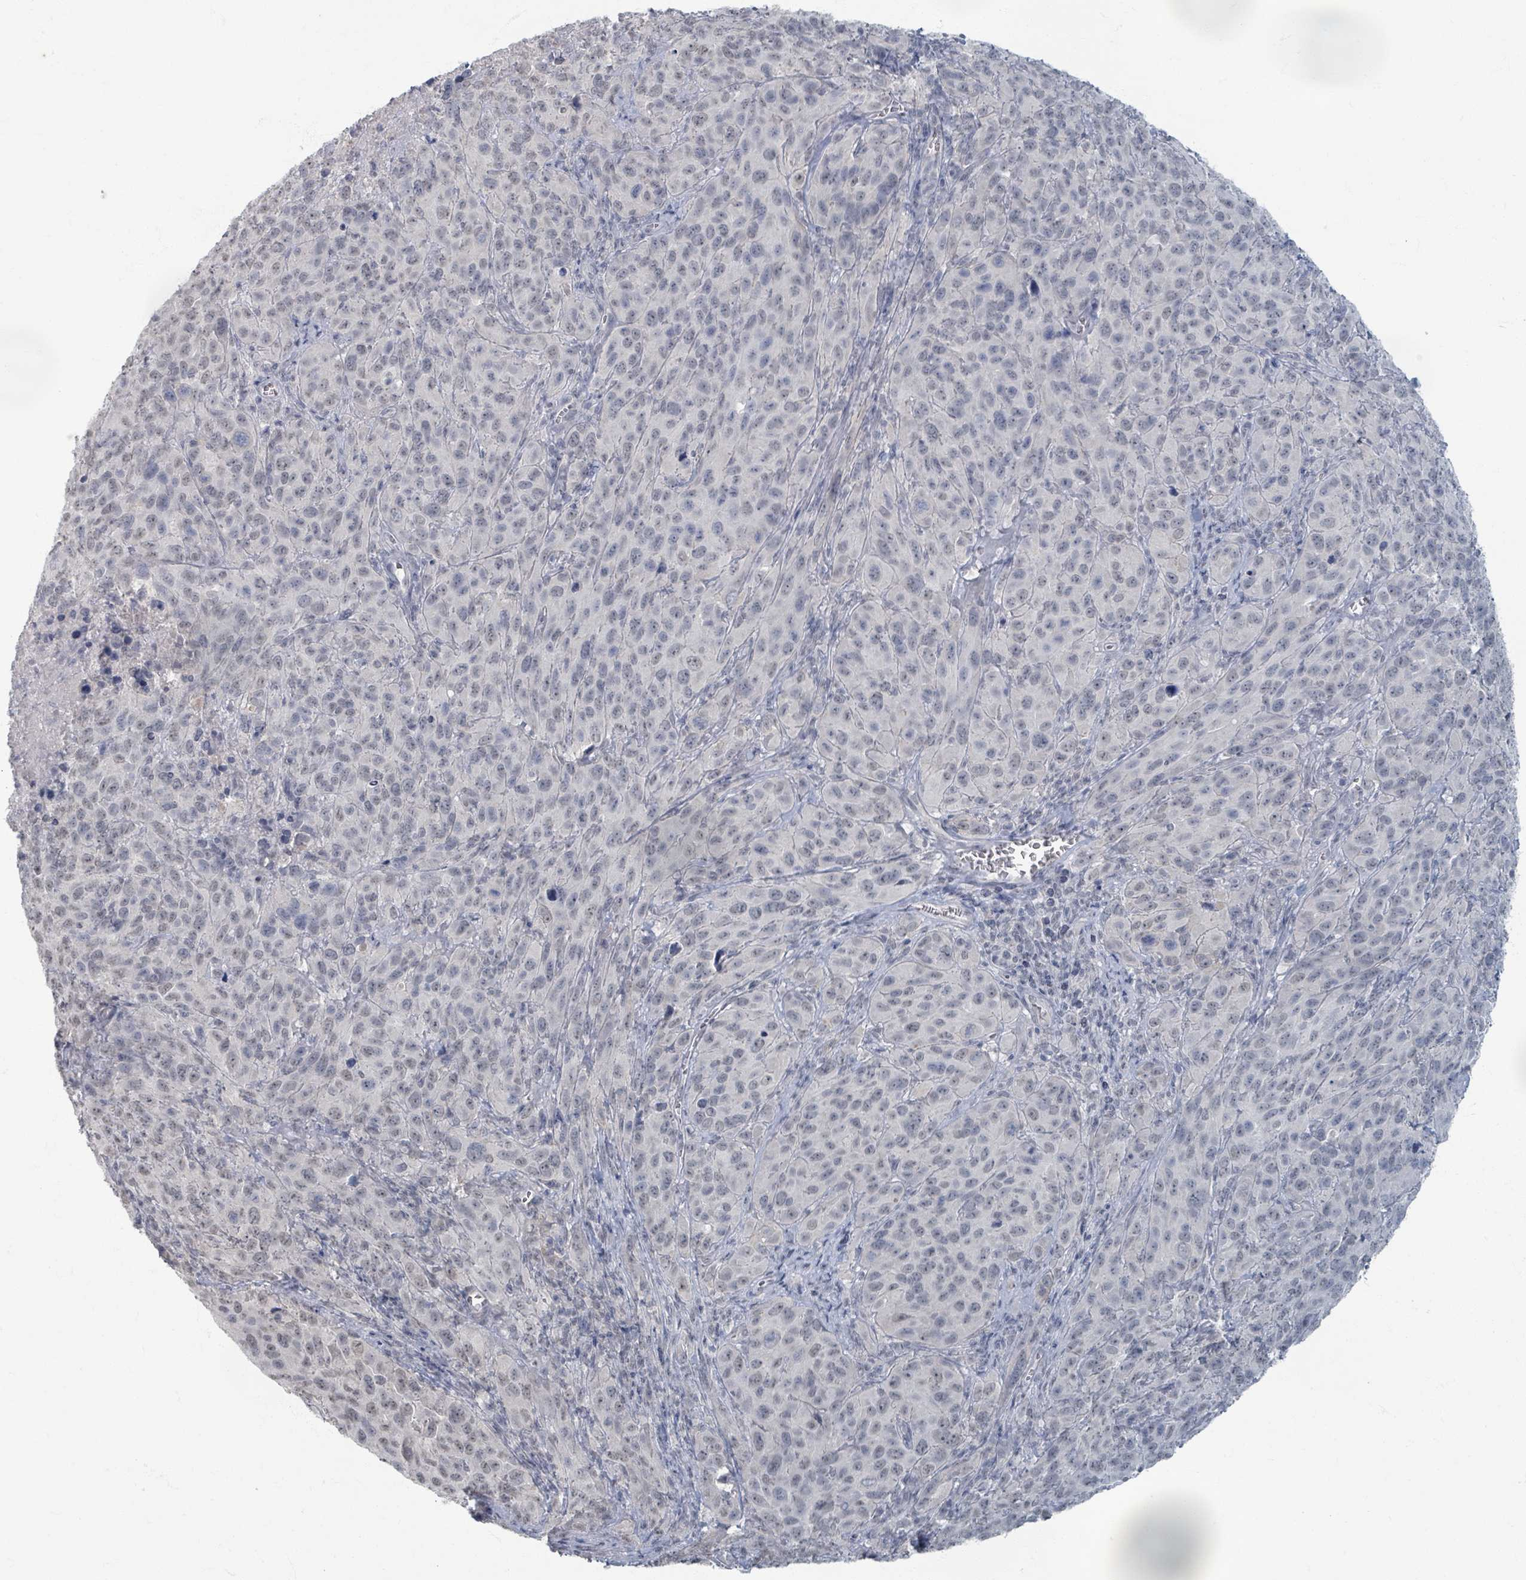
{"staining": {"intensity": "weak", "quantity": "25%-75%", "location": "nuclear"}, "tissue": "cervical cancer", "cell_type": "Tumor cells", "image_type": "cancer", "snomed": [{"axis": "morphology", "description": "Squamous cell carcinoma, NOS"}, {"axis": "topography", "description": "Cervix"}], "caption": "Immunohistochemical staining of human cervical squamous cell carcinoma demonstrates weak nuclear protein staining in approximately 25%-75% of tumor cells.", "gene": "WNT11", "patient": {"sex": "female", "age": 51}}